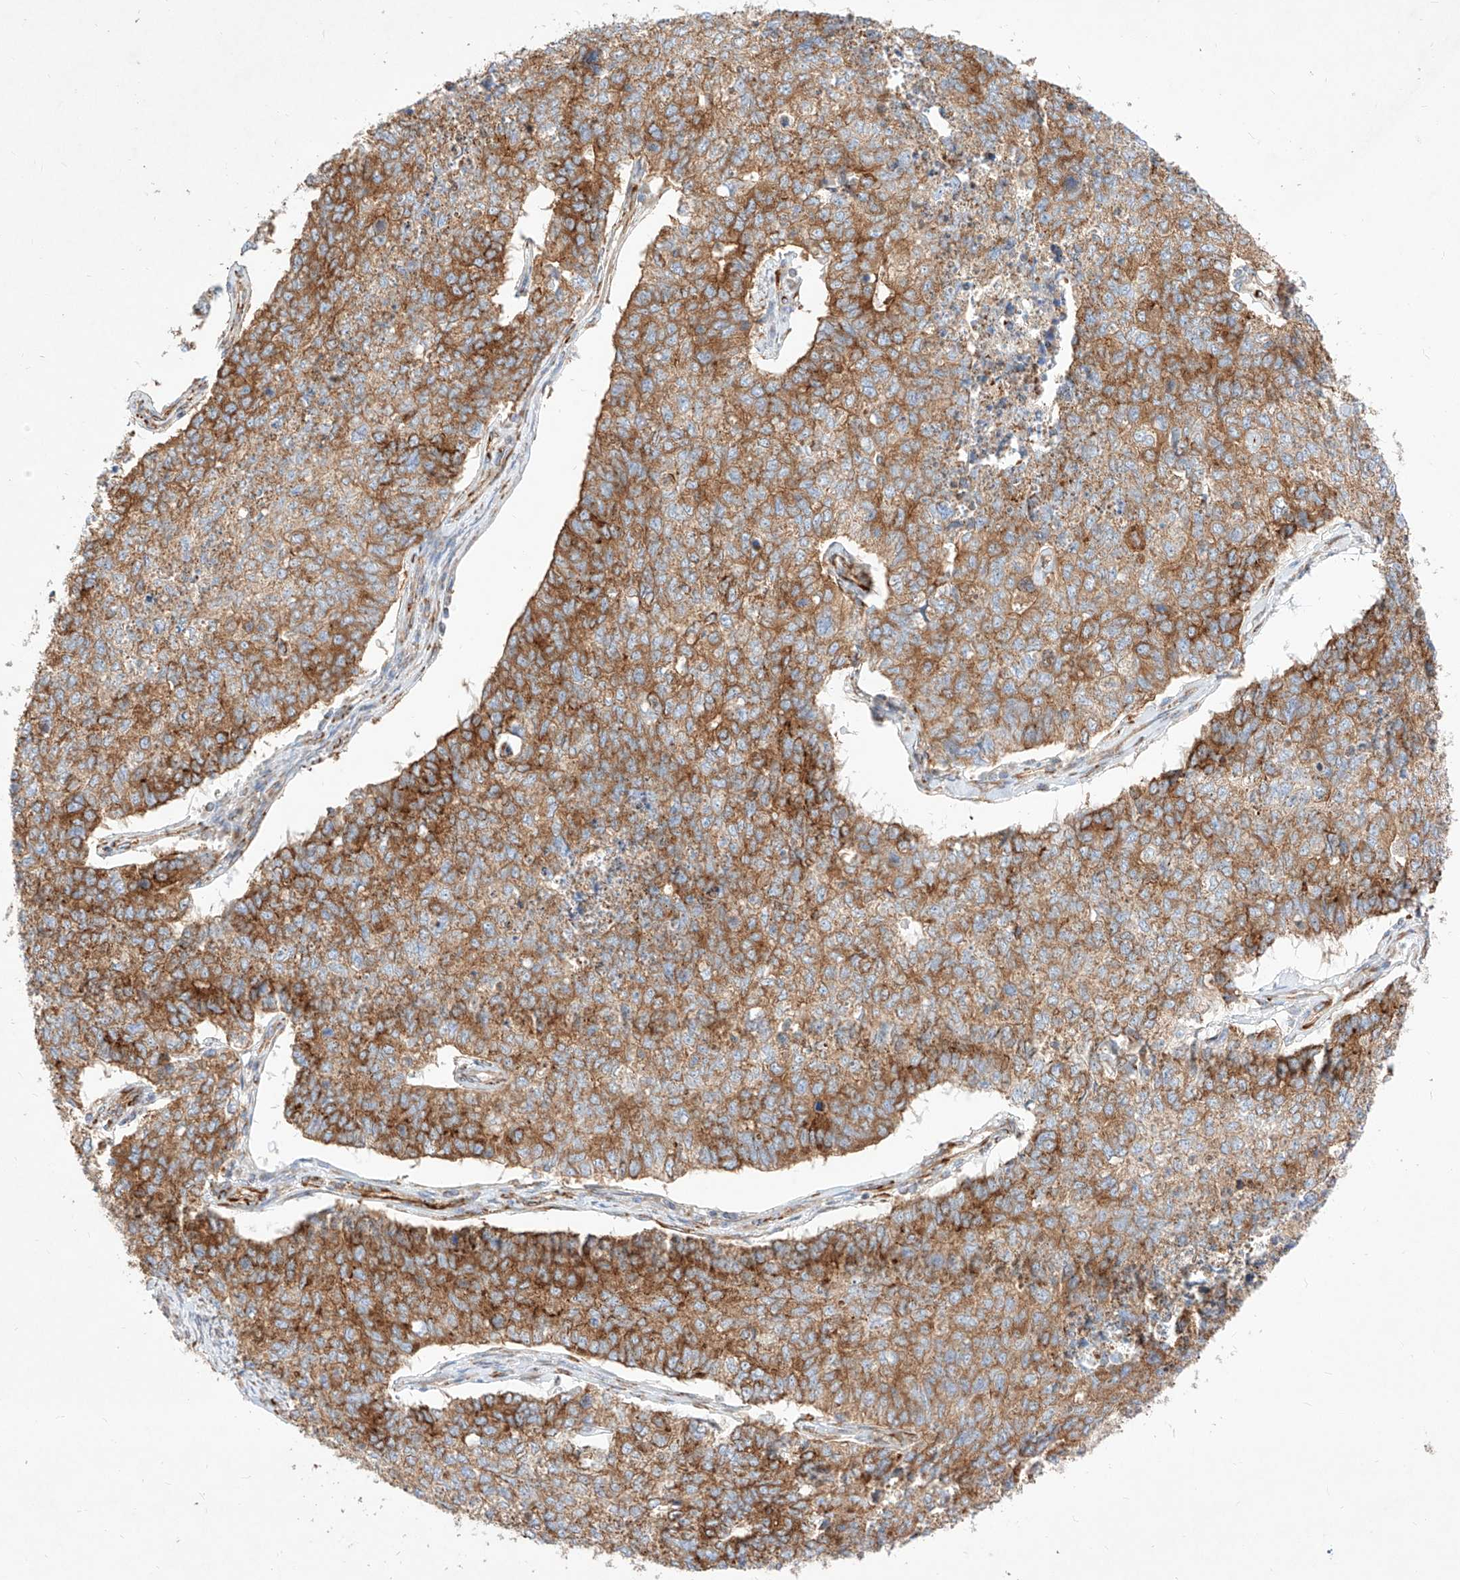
{"staining": {"intensity": "moderate", "quantity": ">75%", "location": "cytoplasmic/membranous"}, "tissue": "cervical cancer", "cell_type": "Tumor cells", "image_type": "cancer", "snomed": [{"axis": "morphology", "description": "Squamous cell carcinoma, NOS"}, {"axis": "topography", "description": "Cervix"}], "caption": "This is an image of immunohistochemistry (IHC) staining of cervical cancer, which shows moderate staining in the cytoplasmic/membranous of tumor cells.", "gene": "CSGALNACT2", "patient": {"sex": "female", "age": 63}}